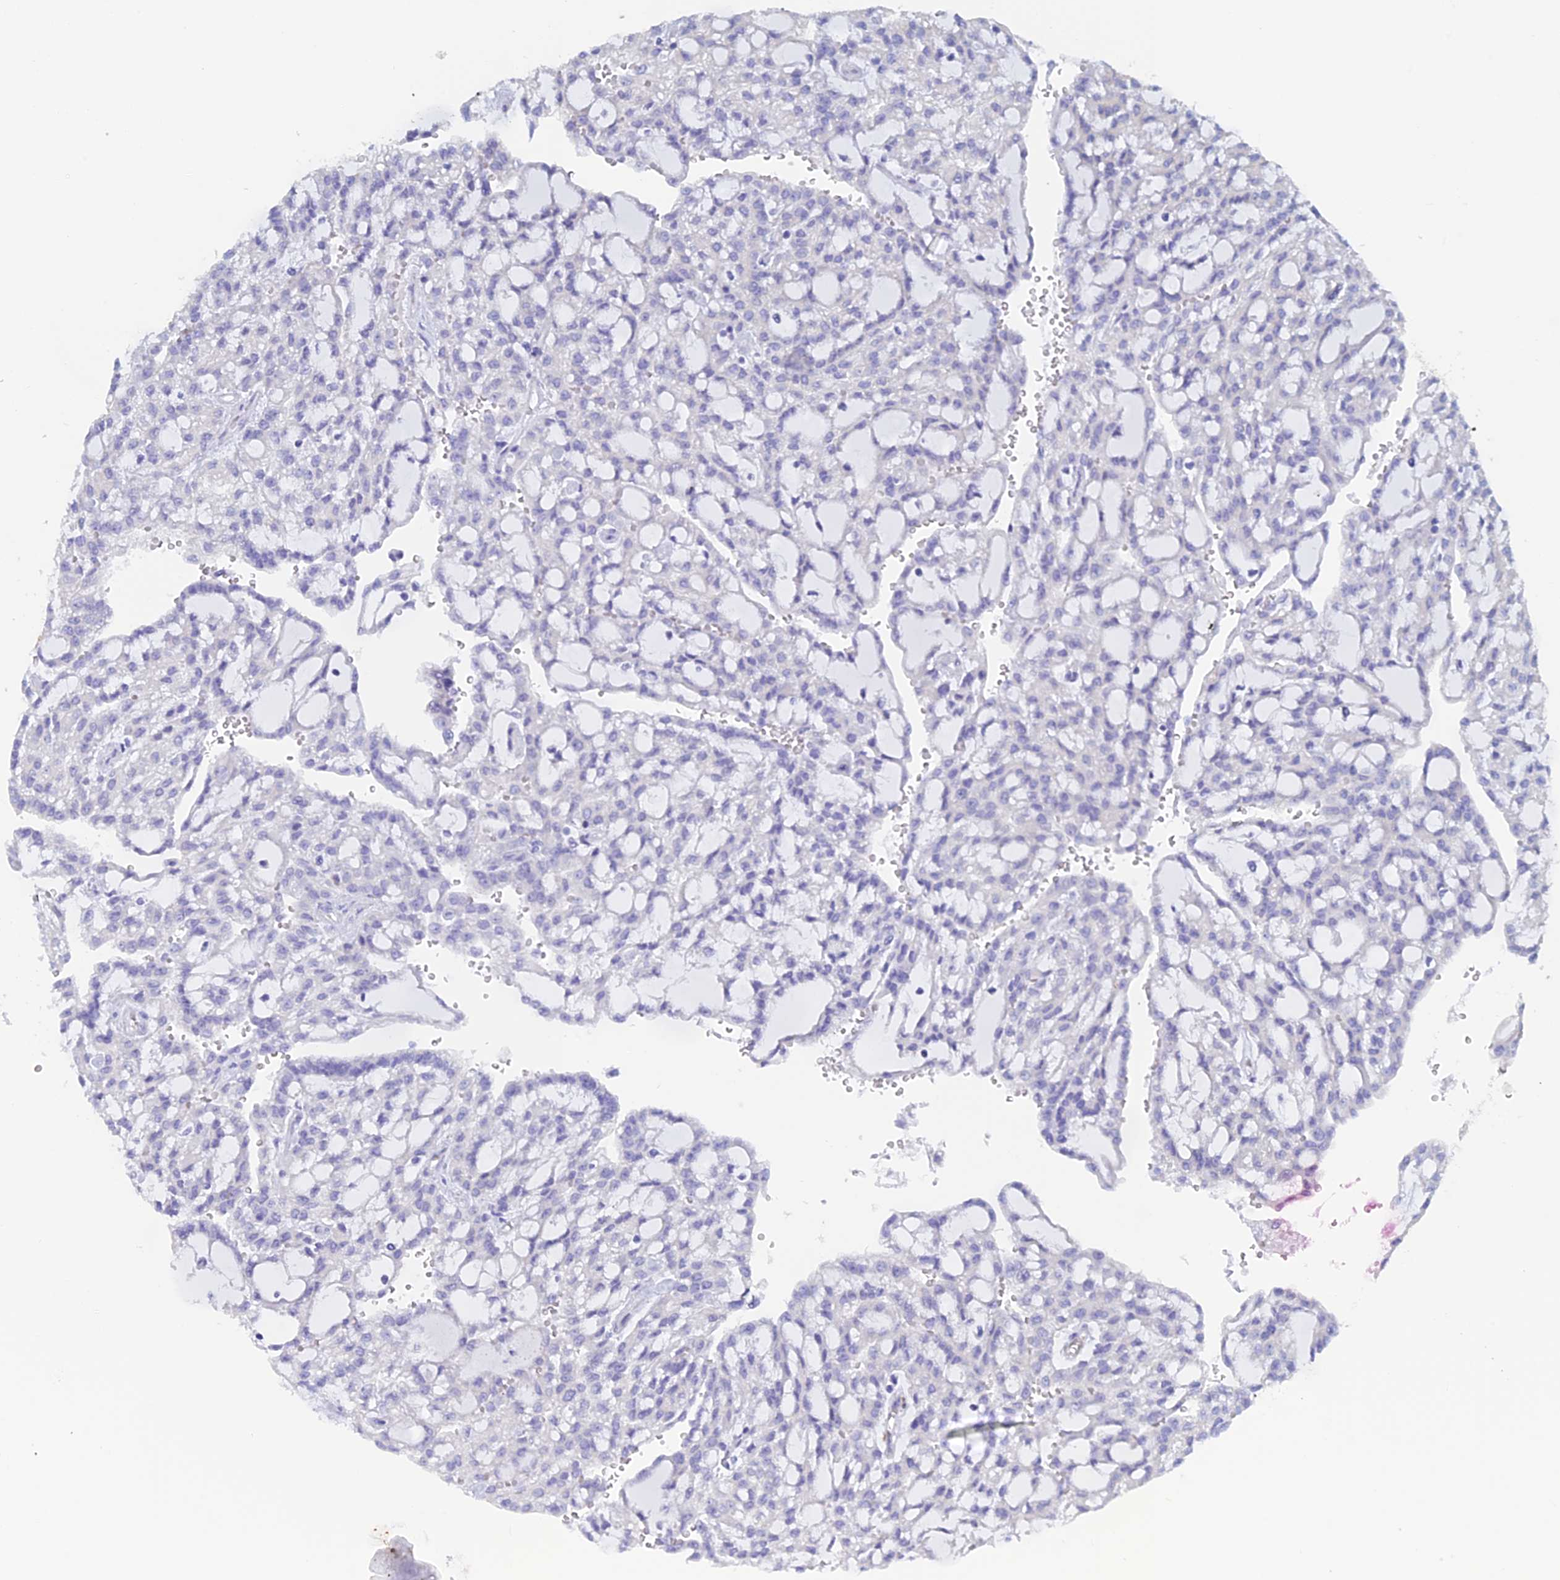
{"staining": {"intensity": "negative", "quantity": "none", "location": "none"}, "tissue": "renal cancer", "cell_type": "Tumor cells", "image_type": "cancer", "snomed": [{"axis": "morphology", "description": "Adenocarcinoma, NOS"}, {"axis": "topography", "description": "Kidney"}], "caption": "The photomicrograph displays no staining of tumor cells in renal cancer (adenocarcinoma).", "gene": "PCDHA8", "patient": {"sex": "male", "age": 63}}